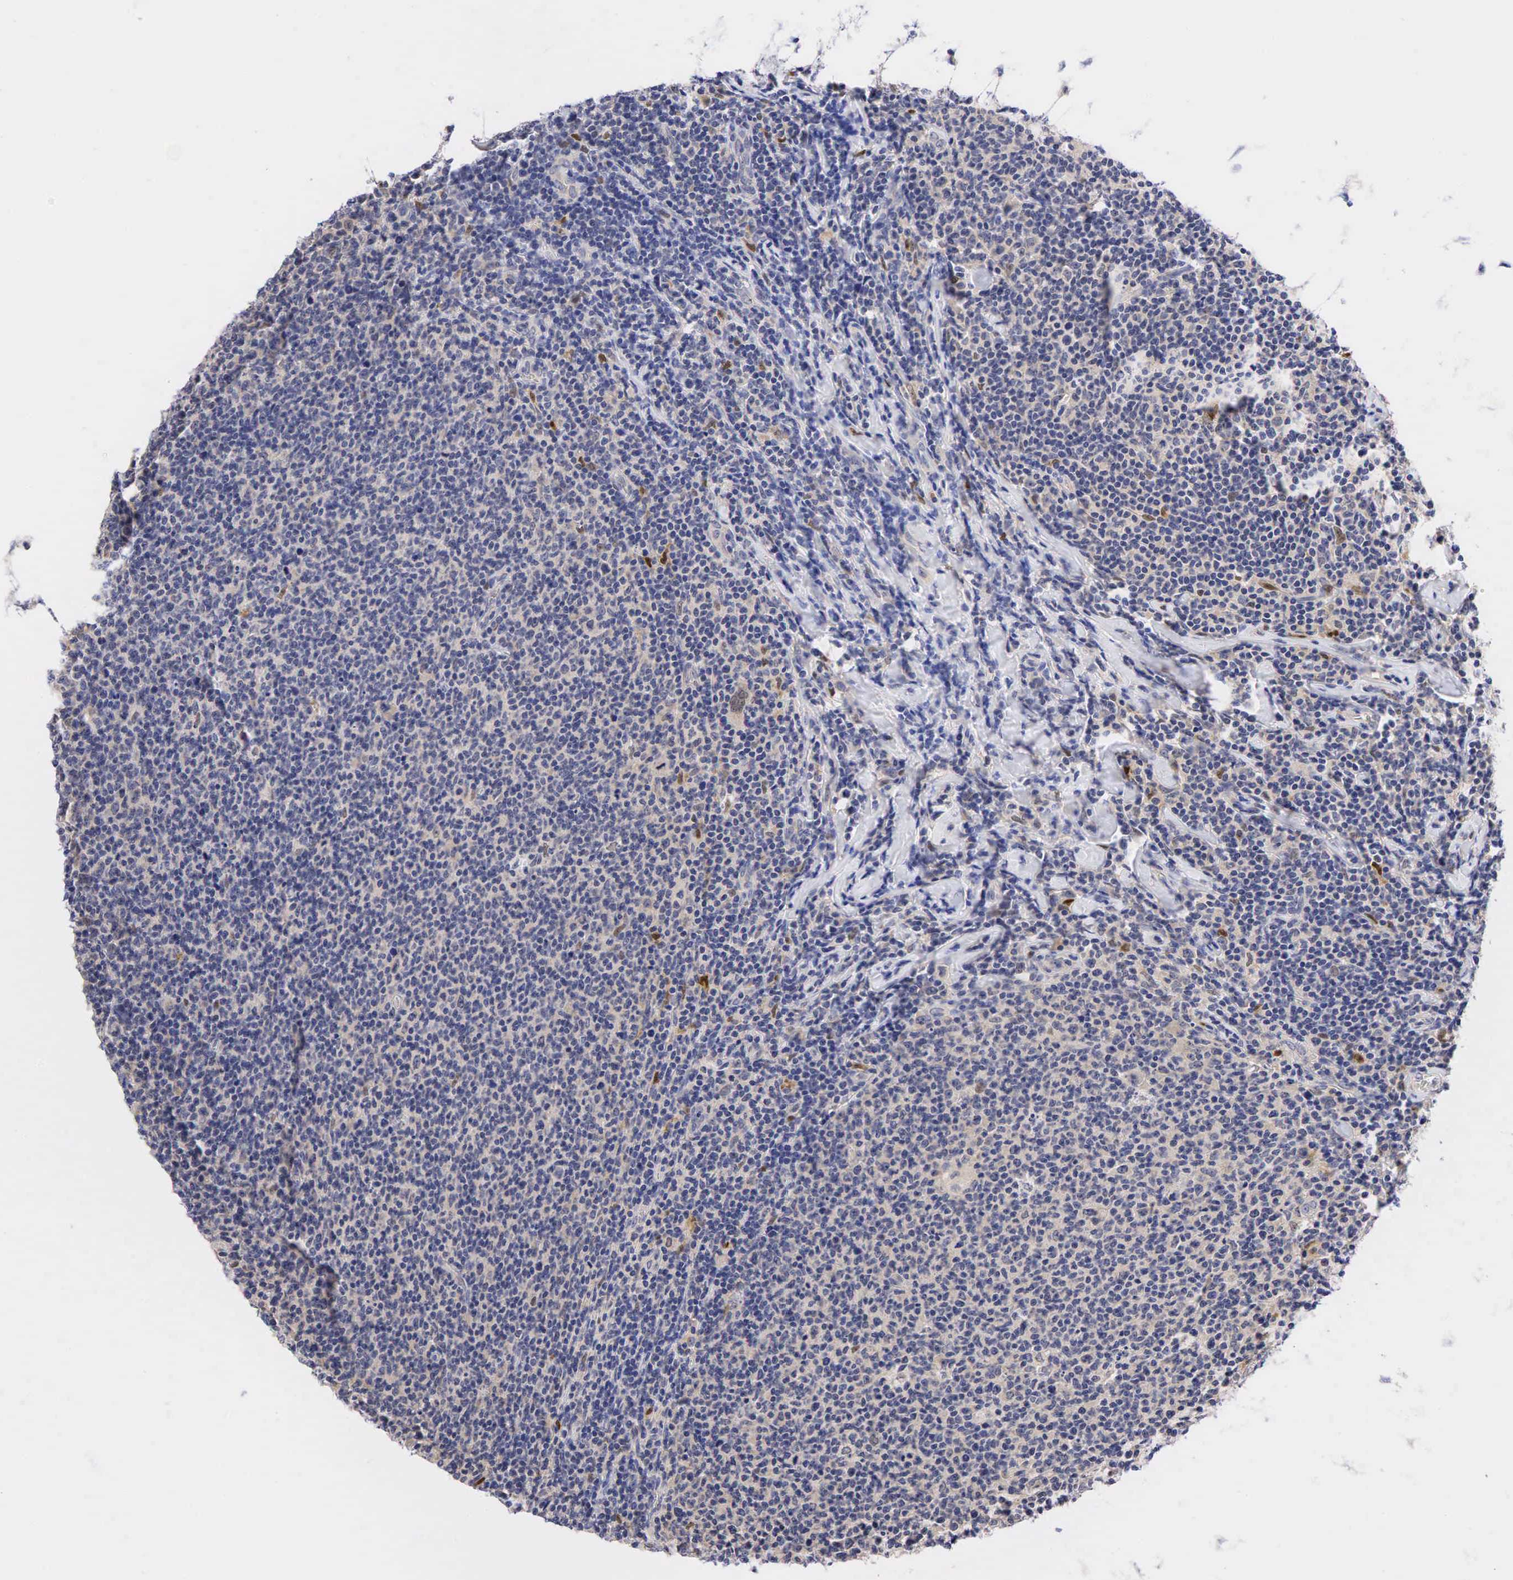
{"staining": {"intensity": "negative", "quantity": "none", "location": "none"}, "tissue": "lymphoma", "cell_type": "Tumor cells", "image_type": "cancer", "snomed": [{"axis": "morphology", "description": "Malignant lymphoma, non-Hodgkin's type, Low grade"}, {"axis": "topography", "description": "Lymph node"}], "caption": "This is an immunohistochemistry histopathology image of lymphoma. There is no expression in tumor cells.", "gene": "CCND1", "patient": {"sex": "male", "age": 74}}